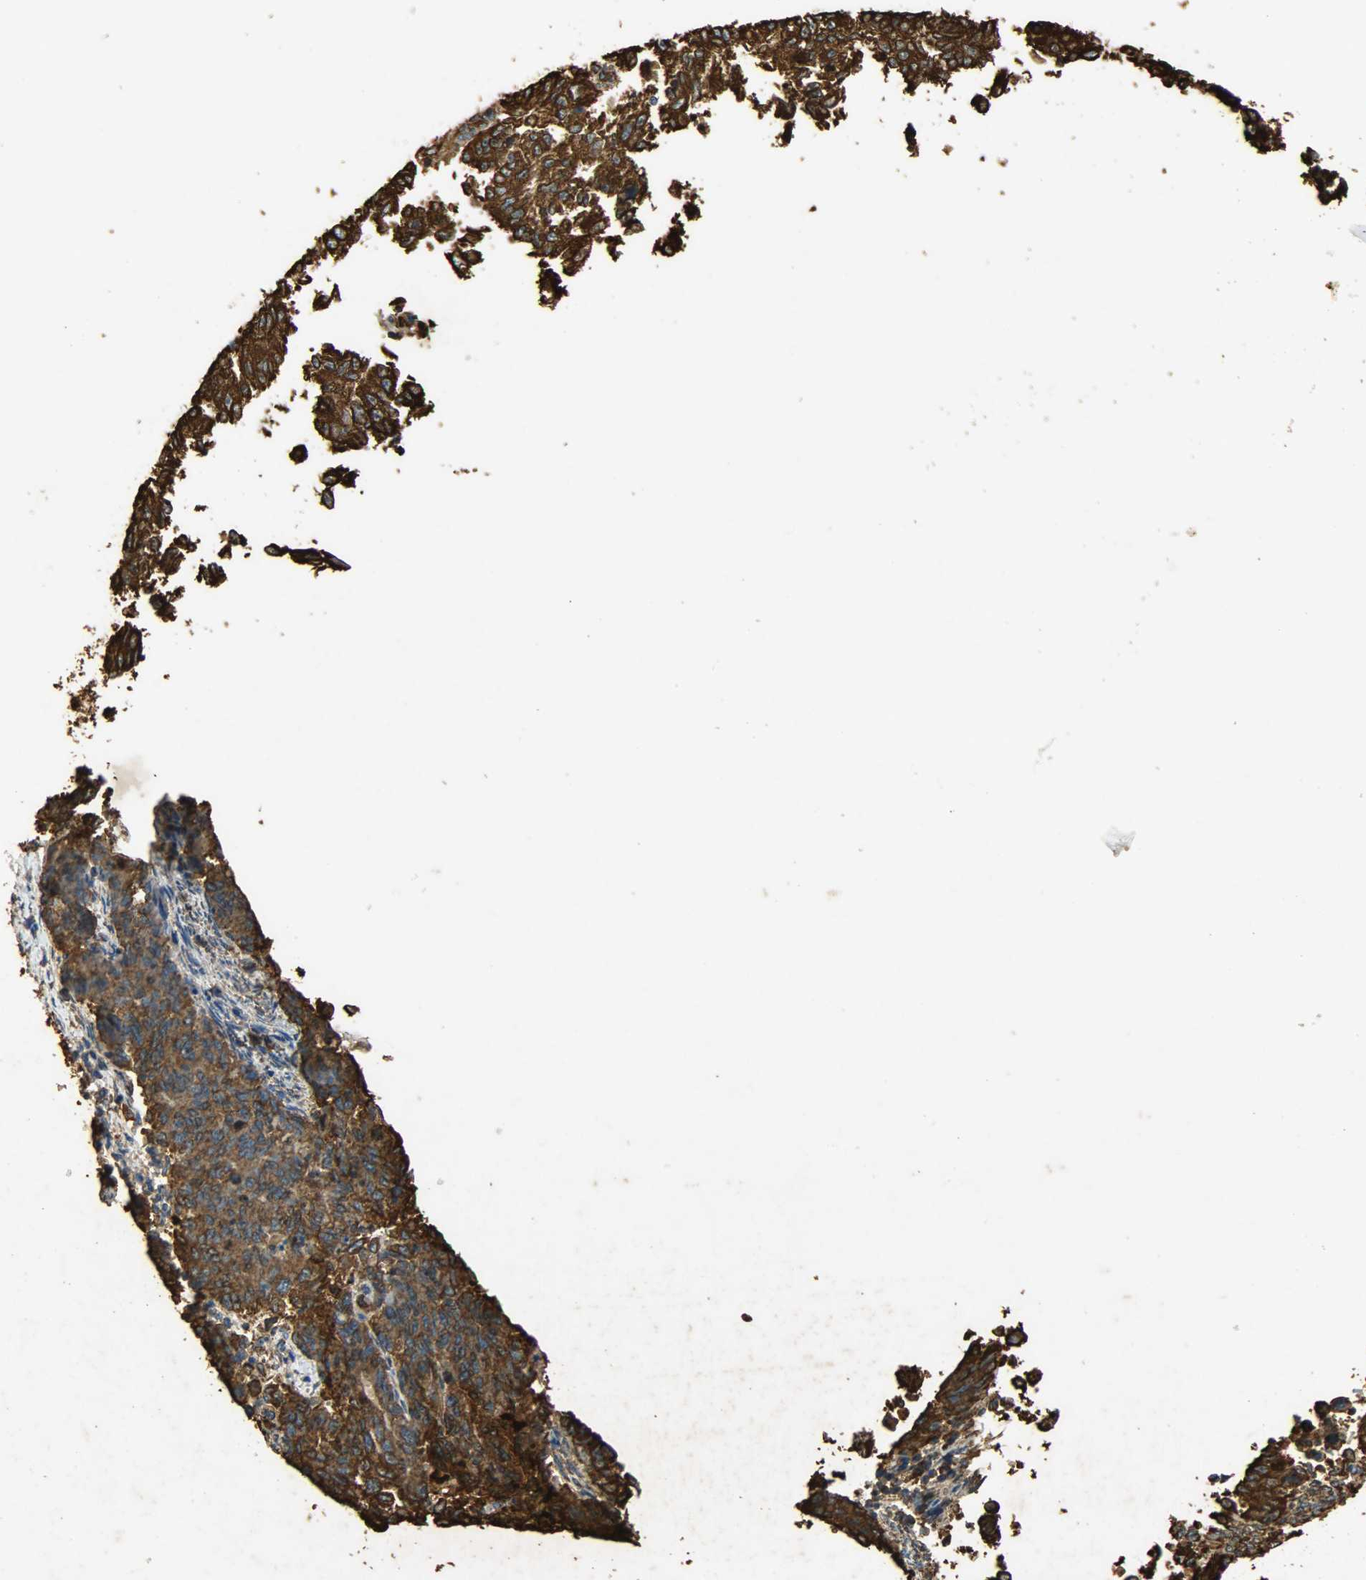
{"staining": {"intensity": "strong", "quantity": ">75%", "location": "cytoplasmic/membranous"}, "tissue": "endometrial cancer", "cell_type": "Tumor cells", "image_type": "cancer", "snomed": [{"axis": "morphology", "description": "Adenocarcinoma, NOS"}, {"axis": "topography", "description": "Endometrium"}], "caption": "Immunohistochemical staining of endometrial cancer (adenocarcinoma) demonstrates high levels of strong cytoplasmic/membranous protein positivity in approximately >75% of tumor cells.", "gene": "HSP90B1", "patient": {"sex": "female", "age": 42}}